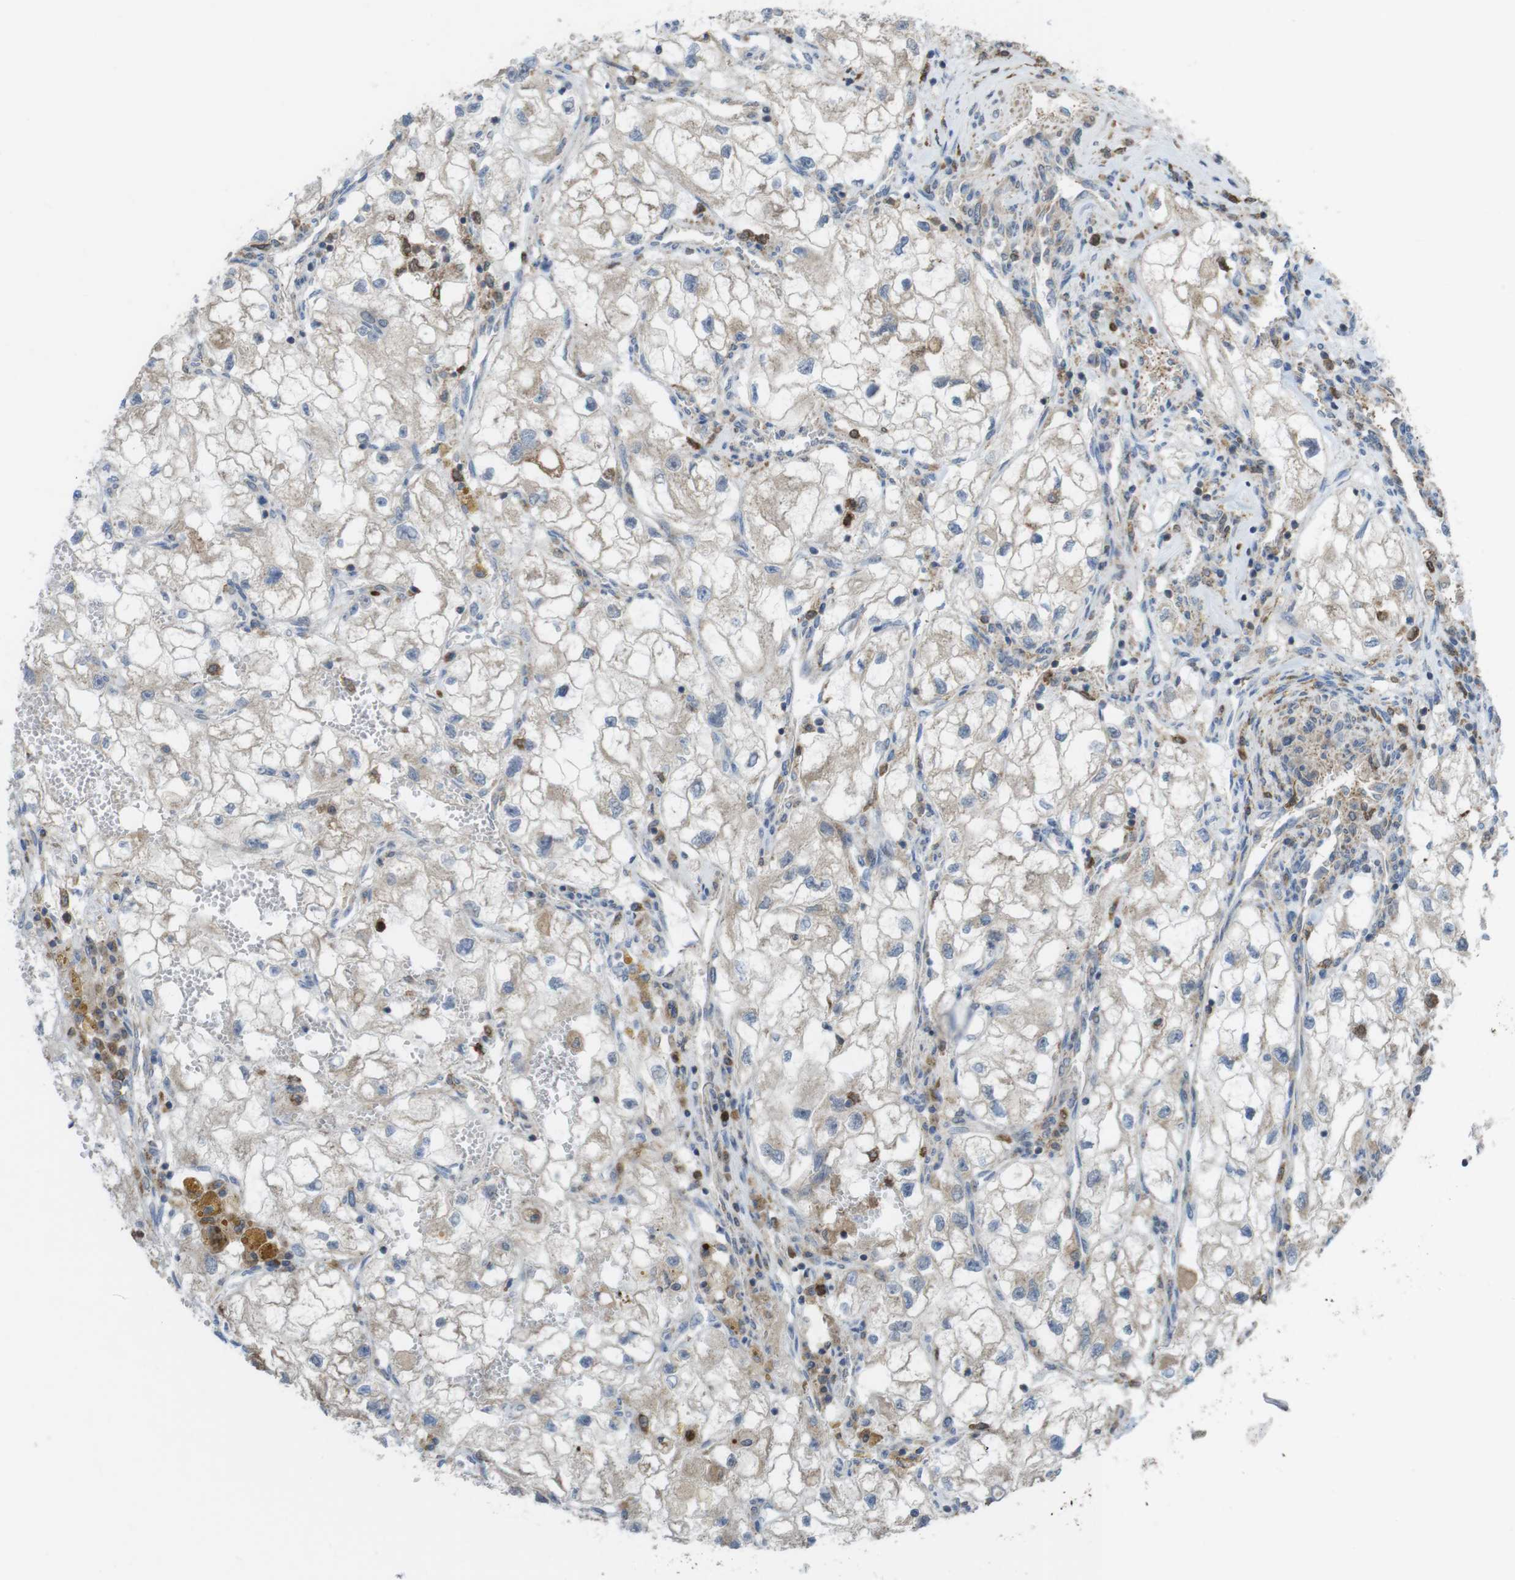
{"staining": {"intensity": "weak", "quantity": ">75%", "location": "cytoplasmic/membranous"}, "tissue": "renal cancer", "cell_type": "Tumor cells", "image_type": "cancer", "snomed": [{"axis": "morphology", "description": "Adenocarcinoma, NOS"}, {"axis": "topography", "description": "Kidney"}], "caption": "This image demonstrates adenocarcinoma (renal) stained with IHC to label a protein in brown. The cytoplasmic/membranous of tumor cells show weak positivity for the protein. Nuclei are counter-stained blue.", "gene": "PRKCD", "patient": {"sex": "female", "age": 70}}